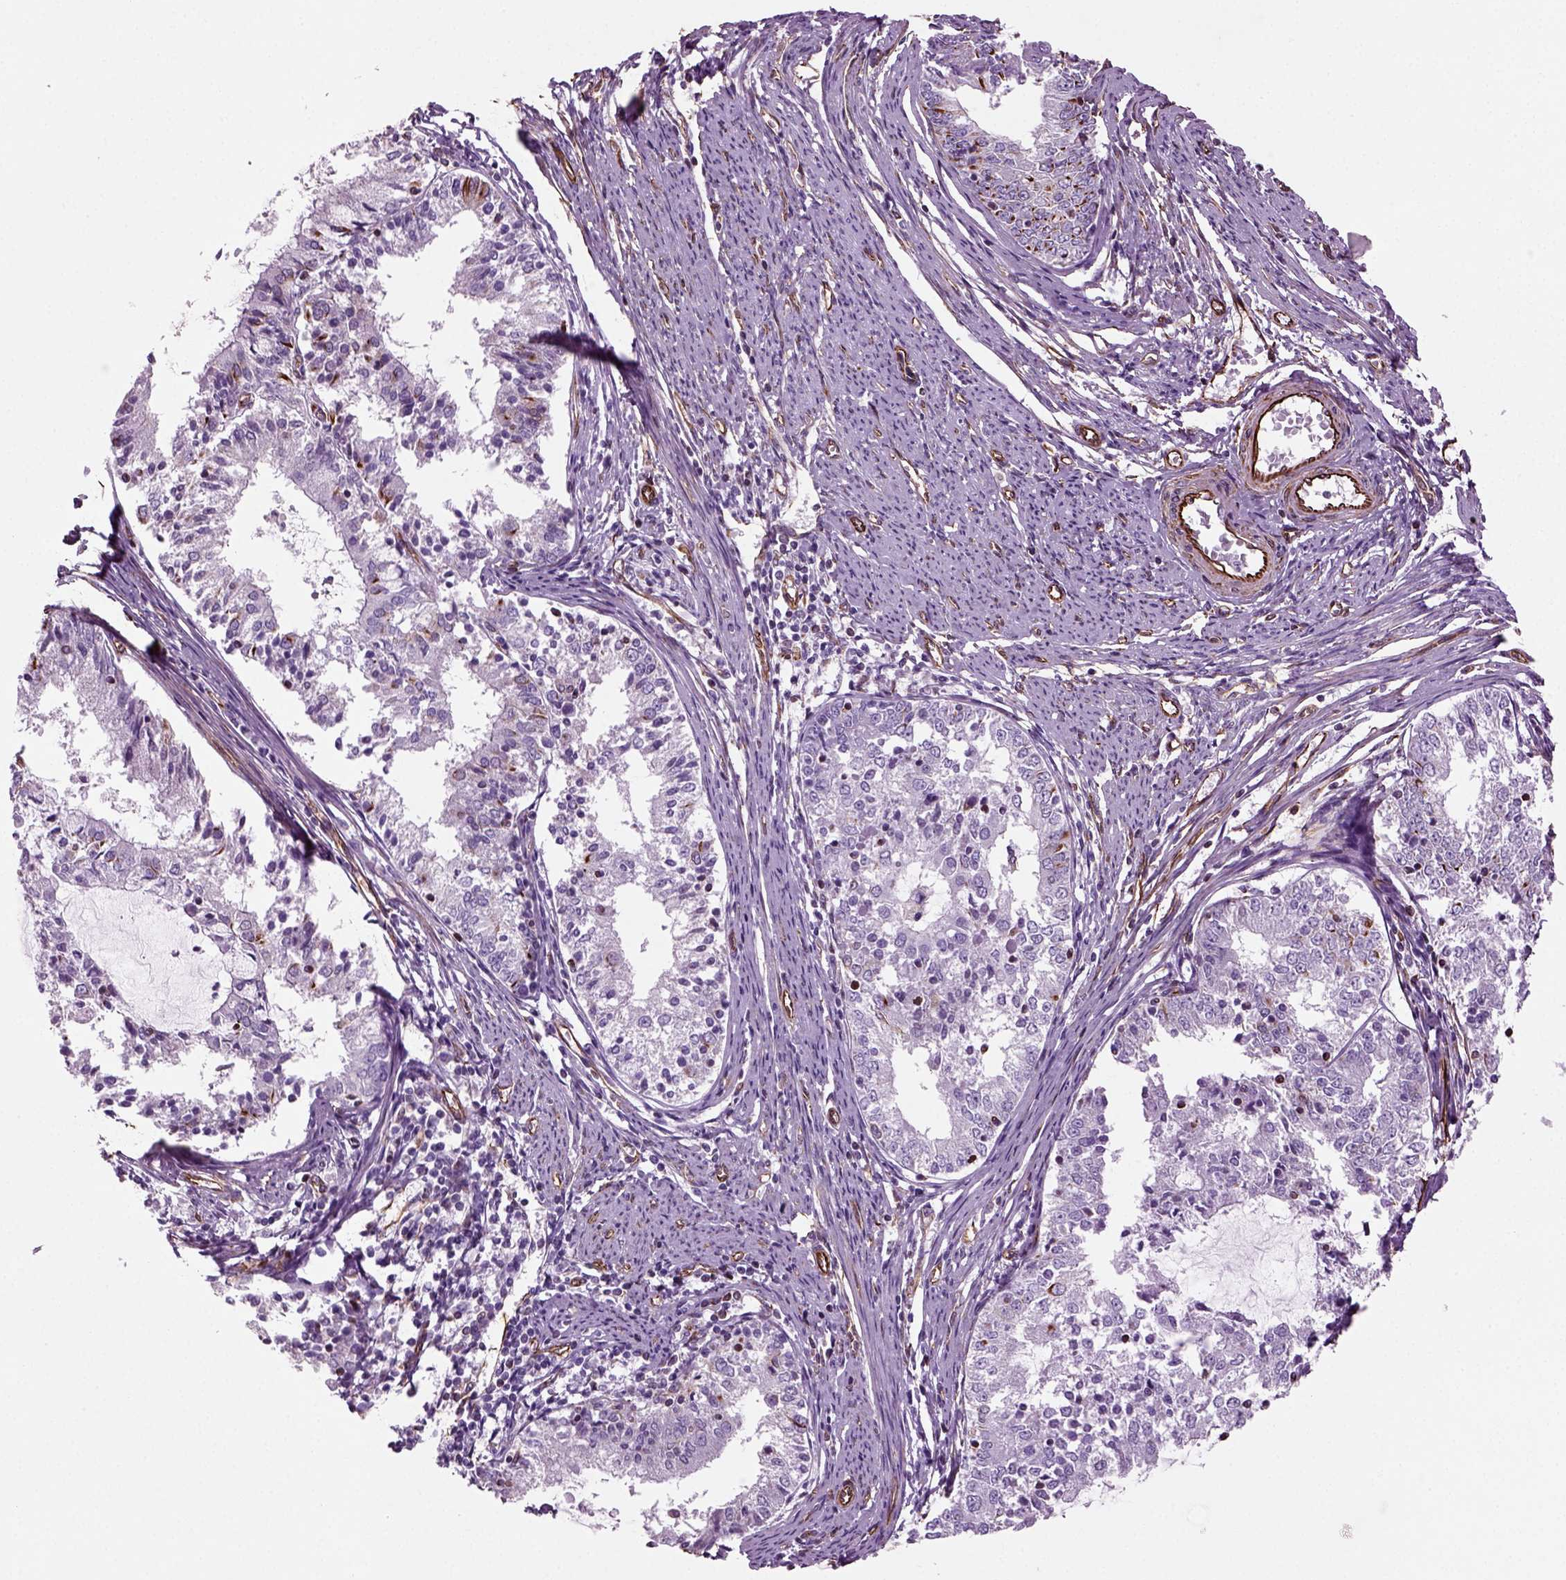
{"staining": {"intensity": "strong", "quantity": "<25%", "location": "cytoplasmic/membranous"}, "tissue": "endometrial cancer", "cell_type": "Tumor cells", "image_type": "cancer", "snomed": [{"axis": "morphology", "description": "Adenocarcinoma, NOS"}, {"axis": "topography", "description": "Endometrium"}], "caption": "The micrograph shows staining of adenocarcinoma (endometrial), revealing strong cytoplasmic/membranous protein positivity (brown color) within tumor cells.", "gene": "ACER3", "patient": {"sex": "female", "age": 57}}